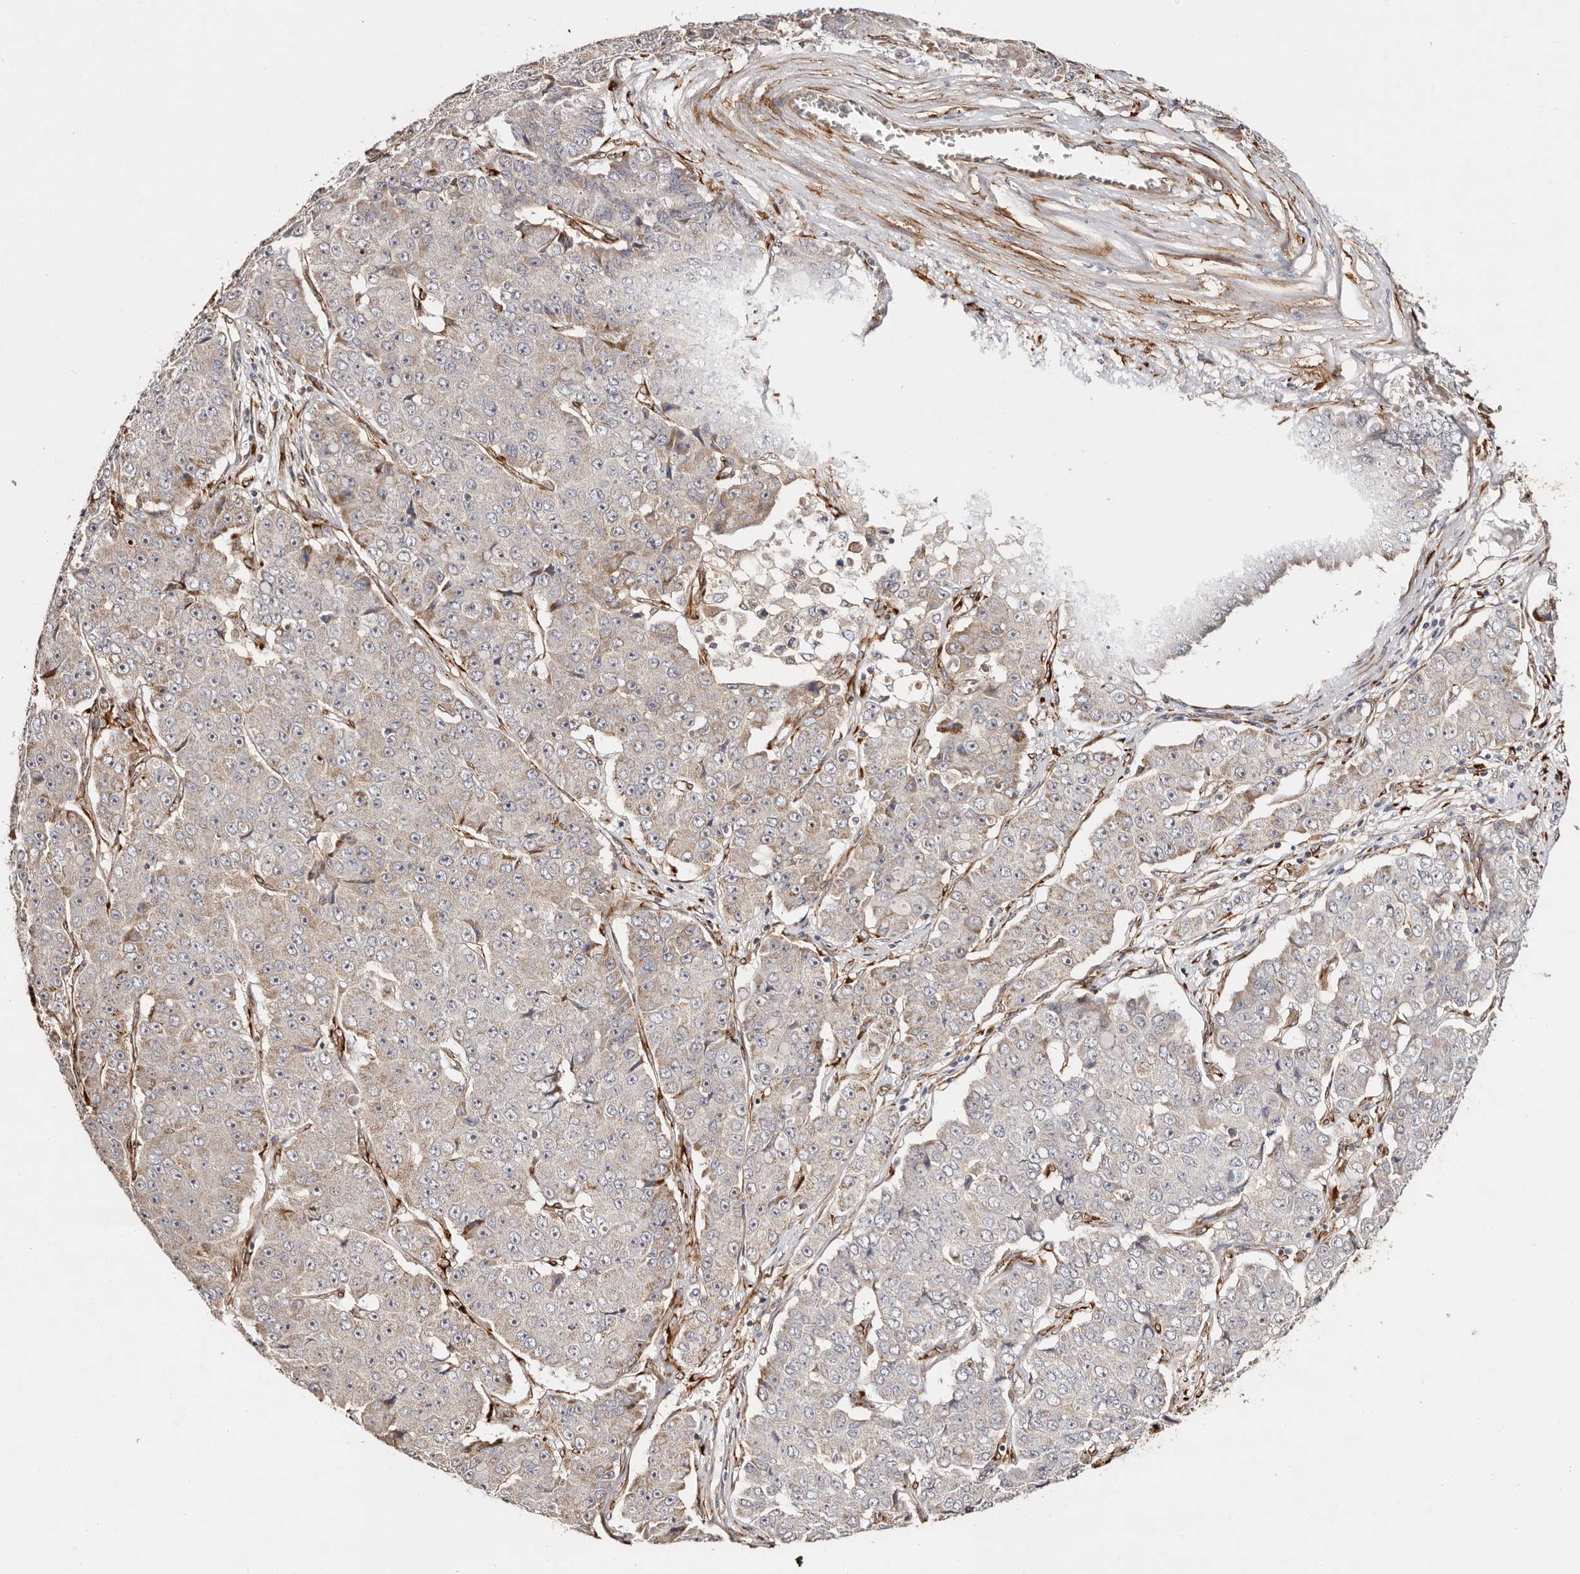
{"staining": {"intensity": "weak", "quantity": "<25%", "location": "cytoplasmic/membranous"}, "tissue": "pancreatic cancer", "cell_type": "Tumor cells", "image_type": "cancer", "snomed": [{"axis": "morphology", "description": "Adenocarcinoma, NOS"}, {"axis": "topography", "description": "Pancreas"}], "caption": "DAB (3,3'-diaminobenzidine) immunohistochemical staining of adenocarcinoma (pancreatic) shows no significant positivity in tumor cells. (DAB immunohistochemistry visualized using brightfield microscopy, high magnification).", "gene": "SERPINH1", "patient": {"sex": "male", "age": 50}}